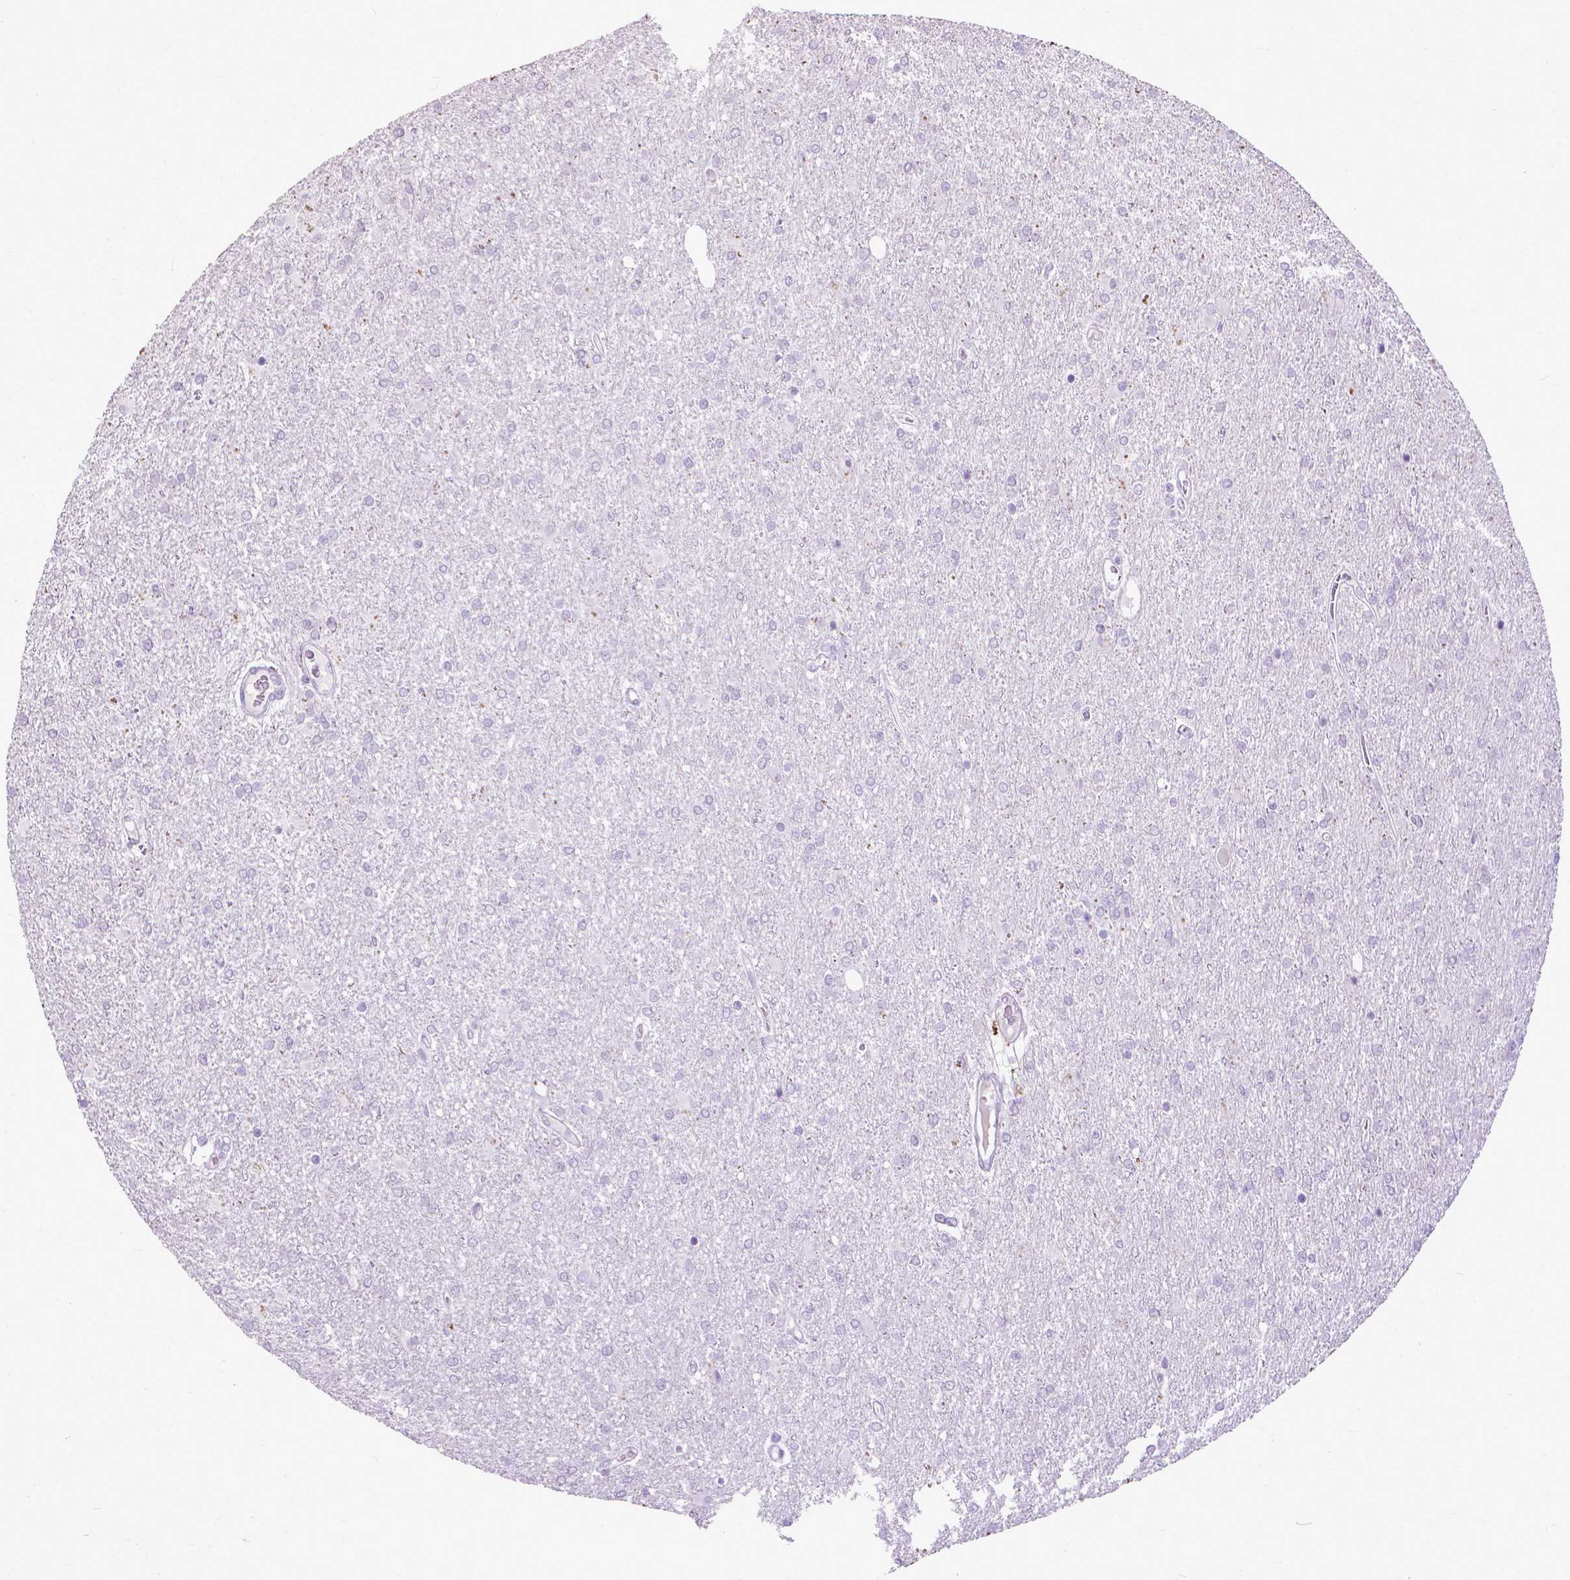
{"staining": {"intensity": "negative", "quantity": "none", "location": "none"}, "tissue": "glioma", "cell_type": "Tumor cells", "image_type": "cancer", "snomed": [{"axis": "morphology", "description": "Glioma, malignant, High grade"}, {"axis": "topography", "description": "Cerebral cortex"}], "caption": "Tumor cells are negative for brown protein staining in high-grade glioma (malignant).", "gene": "KRT5", "patient": {"sex": "male", "age": 70}}